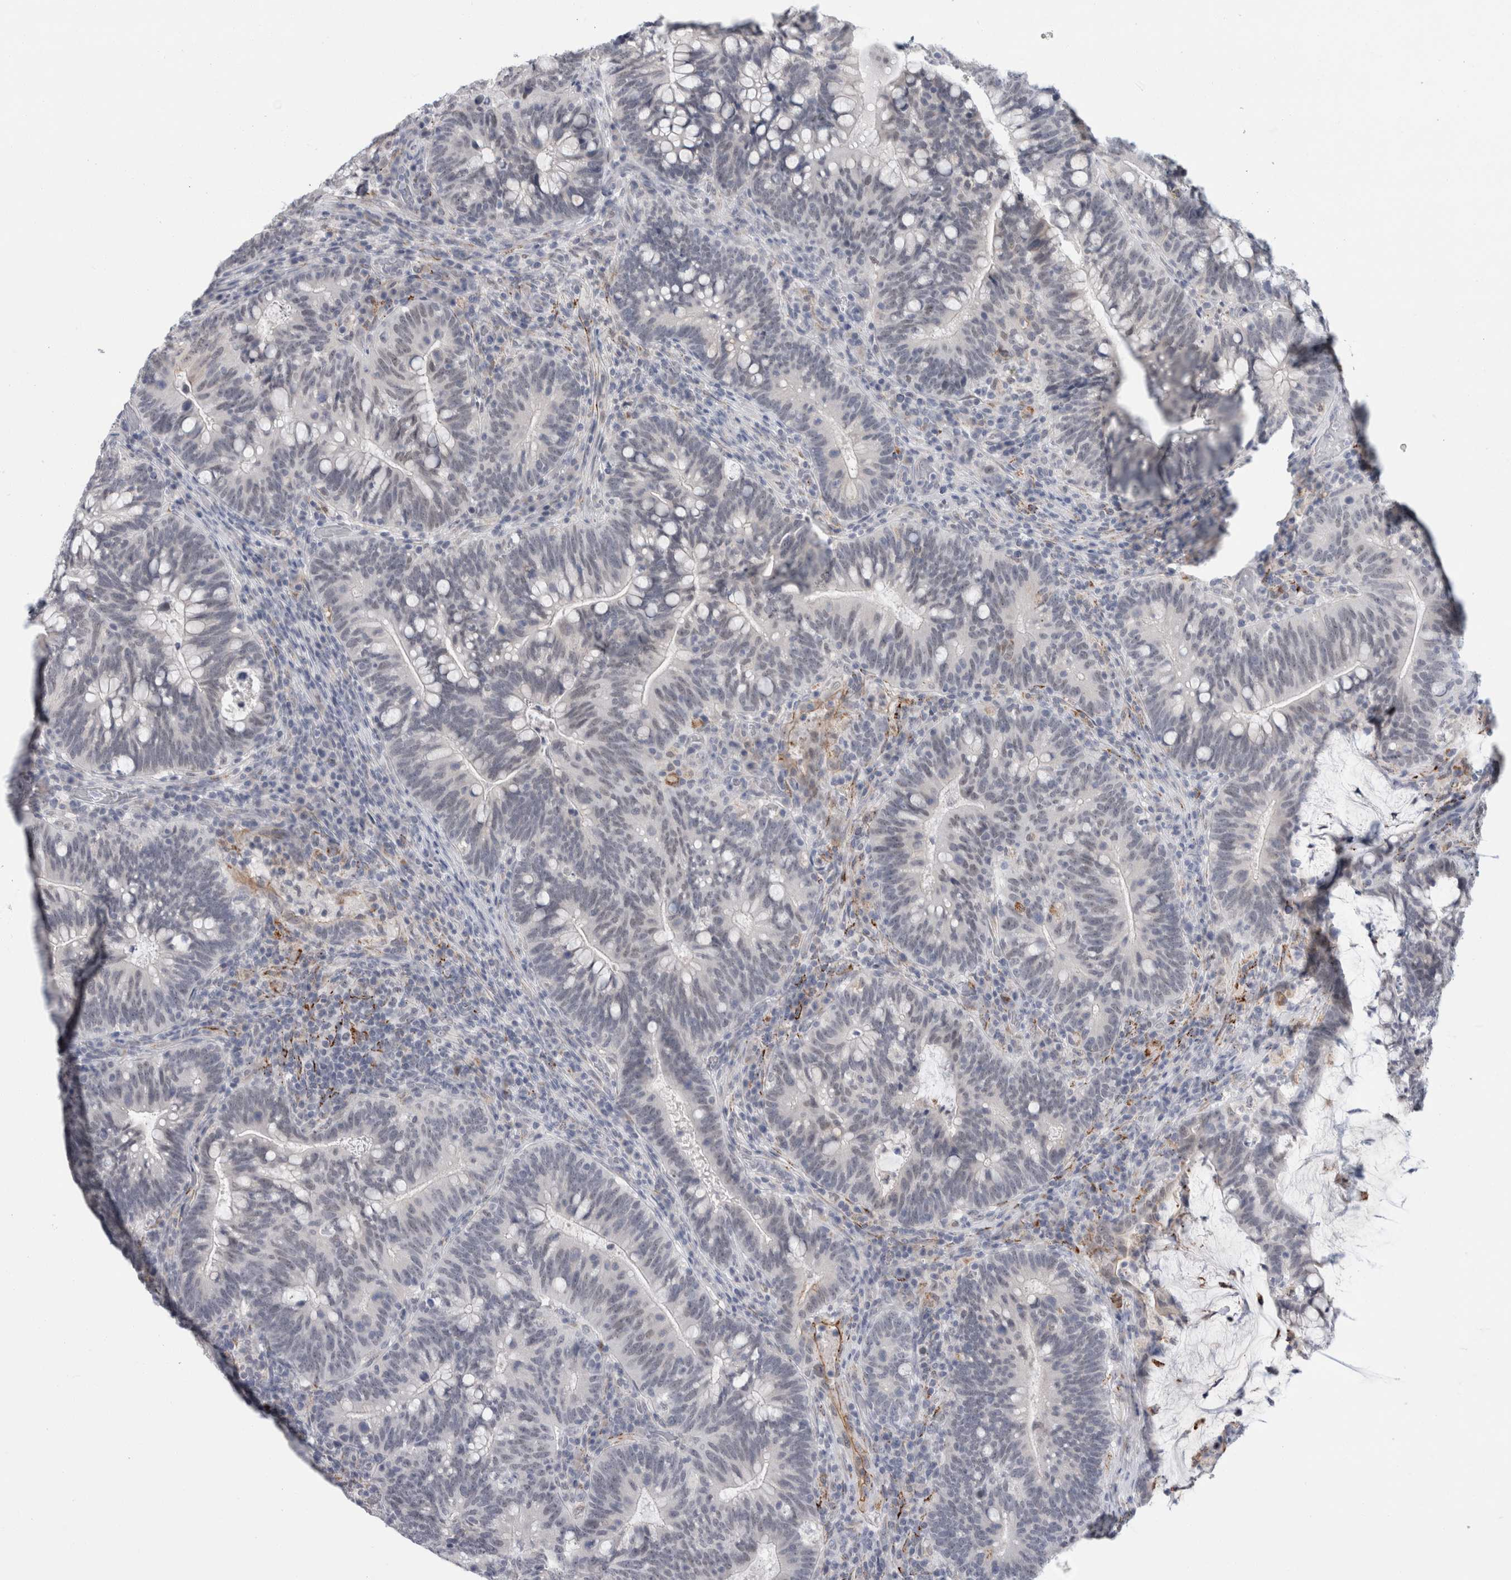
{"staining": {"intensity": "negative", "quantity": "none", "location": "none"}, "tissue": "colorectal cancer", "cell_type": "Tumor cells", "image_type": "cancer", "snomed": [{"axis": "morphology", "description": "Adenocarcinoma, NOS"}, {"axis": "topography", "description": "Colon"}], "caption": "Tumor cells are negative for protein expression in human adenocarcinoma (colorectal). Nuclei are stained in blue.", "gene": "NIPA1", "patient": {"sex": "female", "age": 66}}